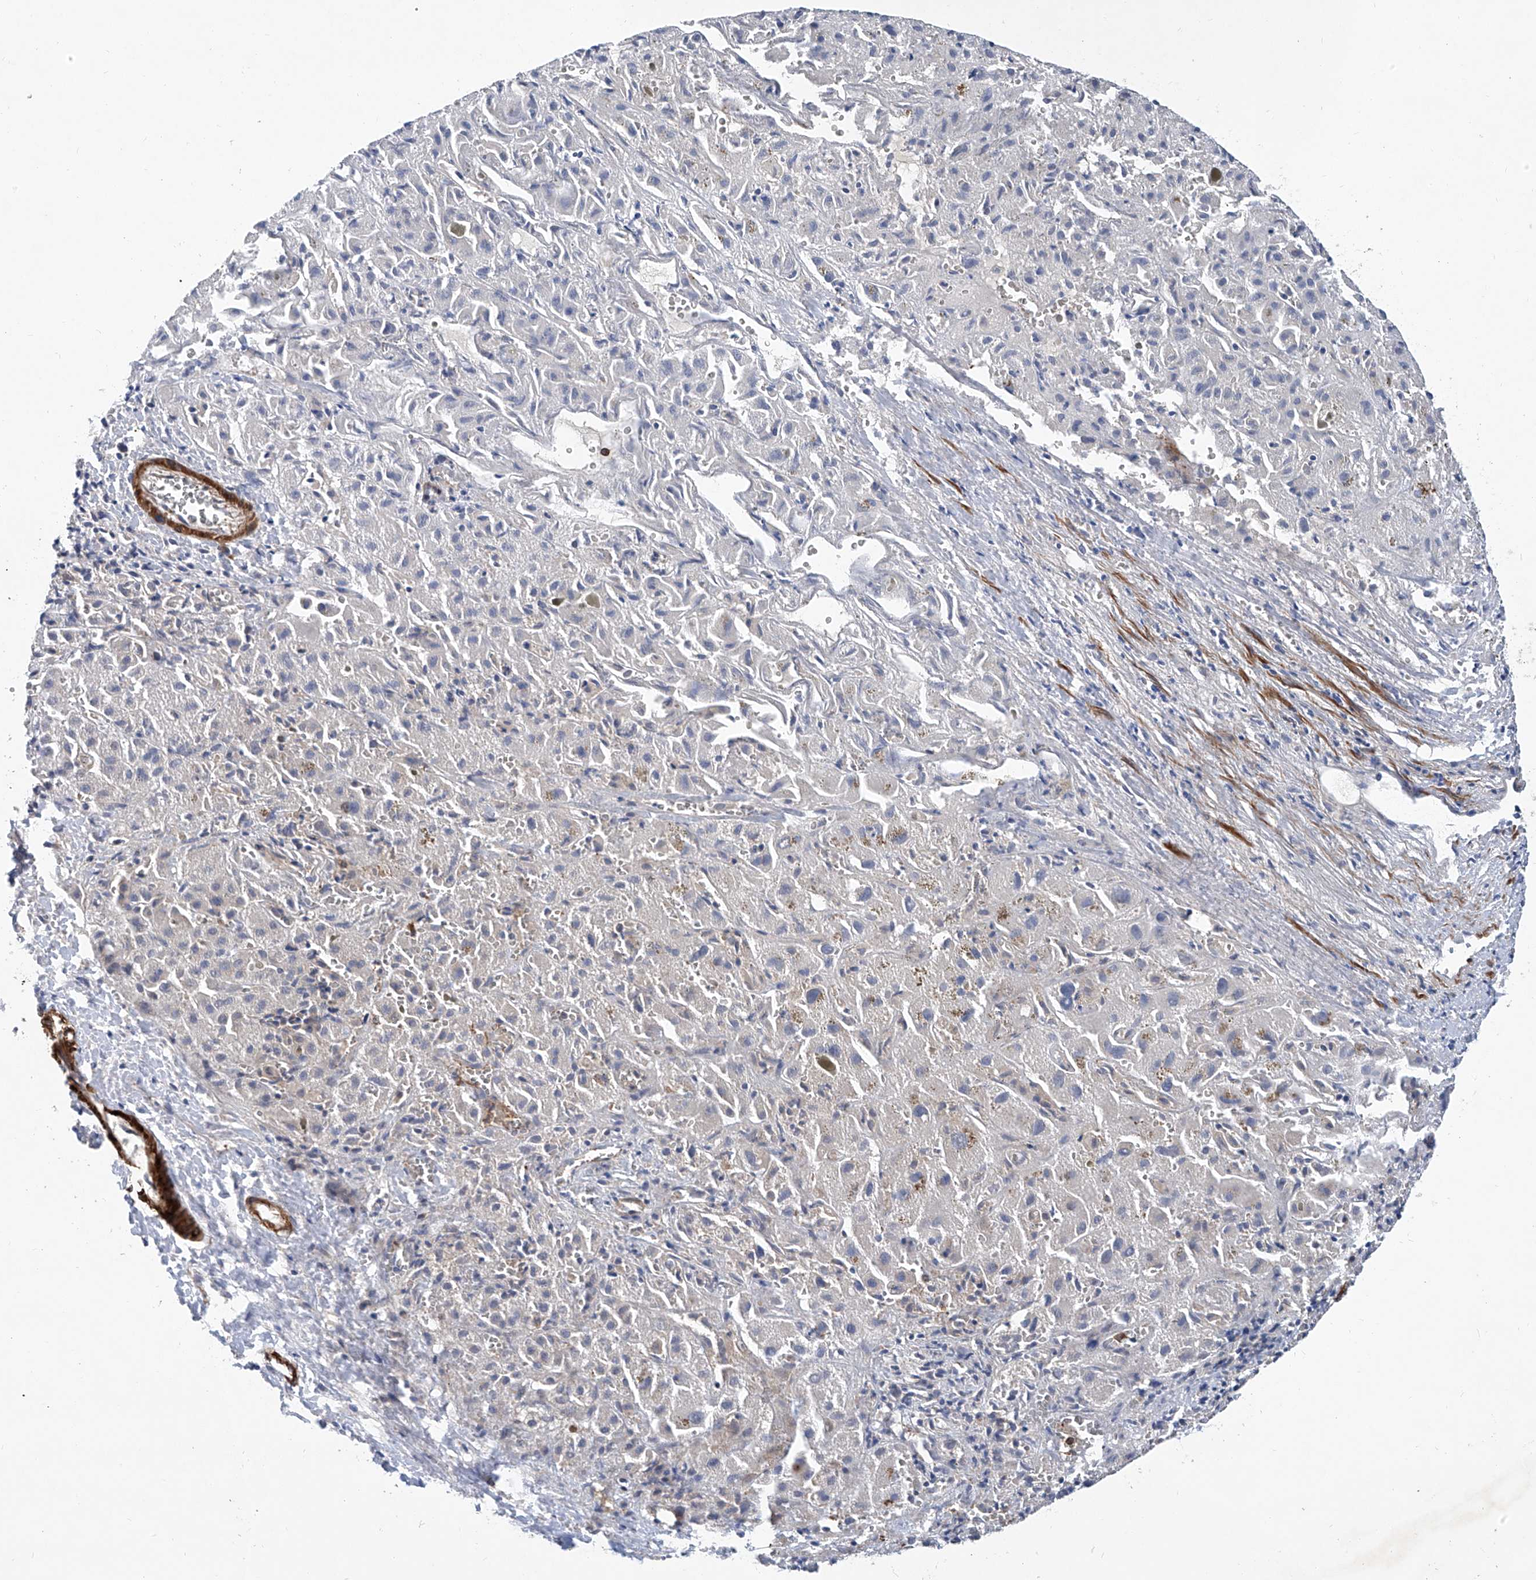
{"staining": {"intensity": "negative", "quantity": "none", "location": "none"}, "tissue": "liver cancer", "cell_type": "Tumor cells", "image_type": "cancer", "snomed": [{"axis": "morphology", "description": "Cholangiocarcinoma"}, {"axis": "topography", "description": "Liver"}], "caption": "The image displays no significant positivity in tumor cells of cholangiocarcinoma (liver). Nuclei are stained in blue.", "gene": "NT5C3A", "patient": {"sex": "female", "age": 52}}